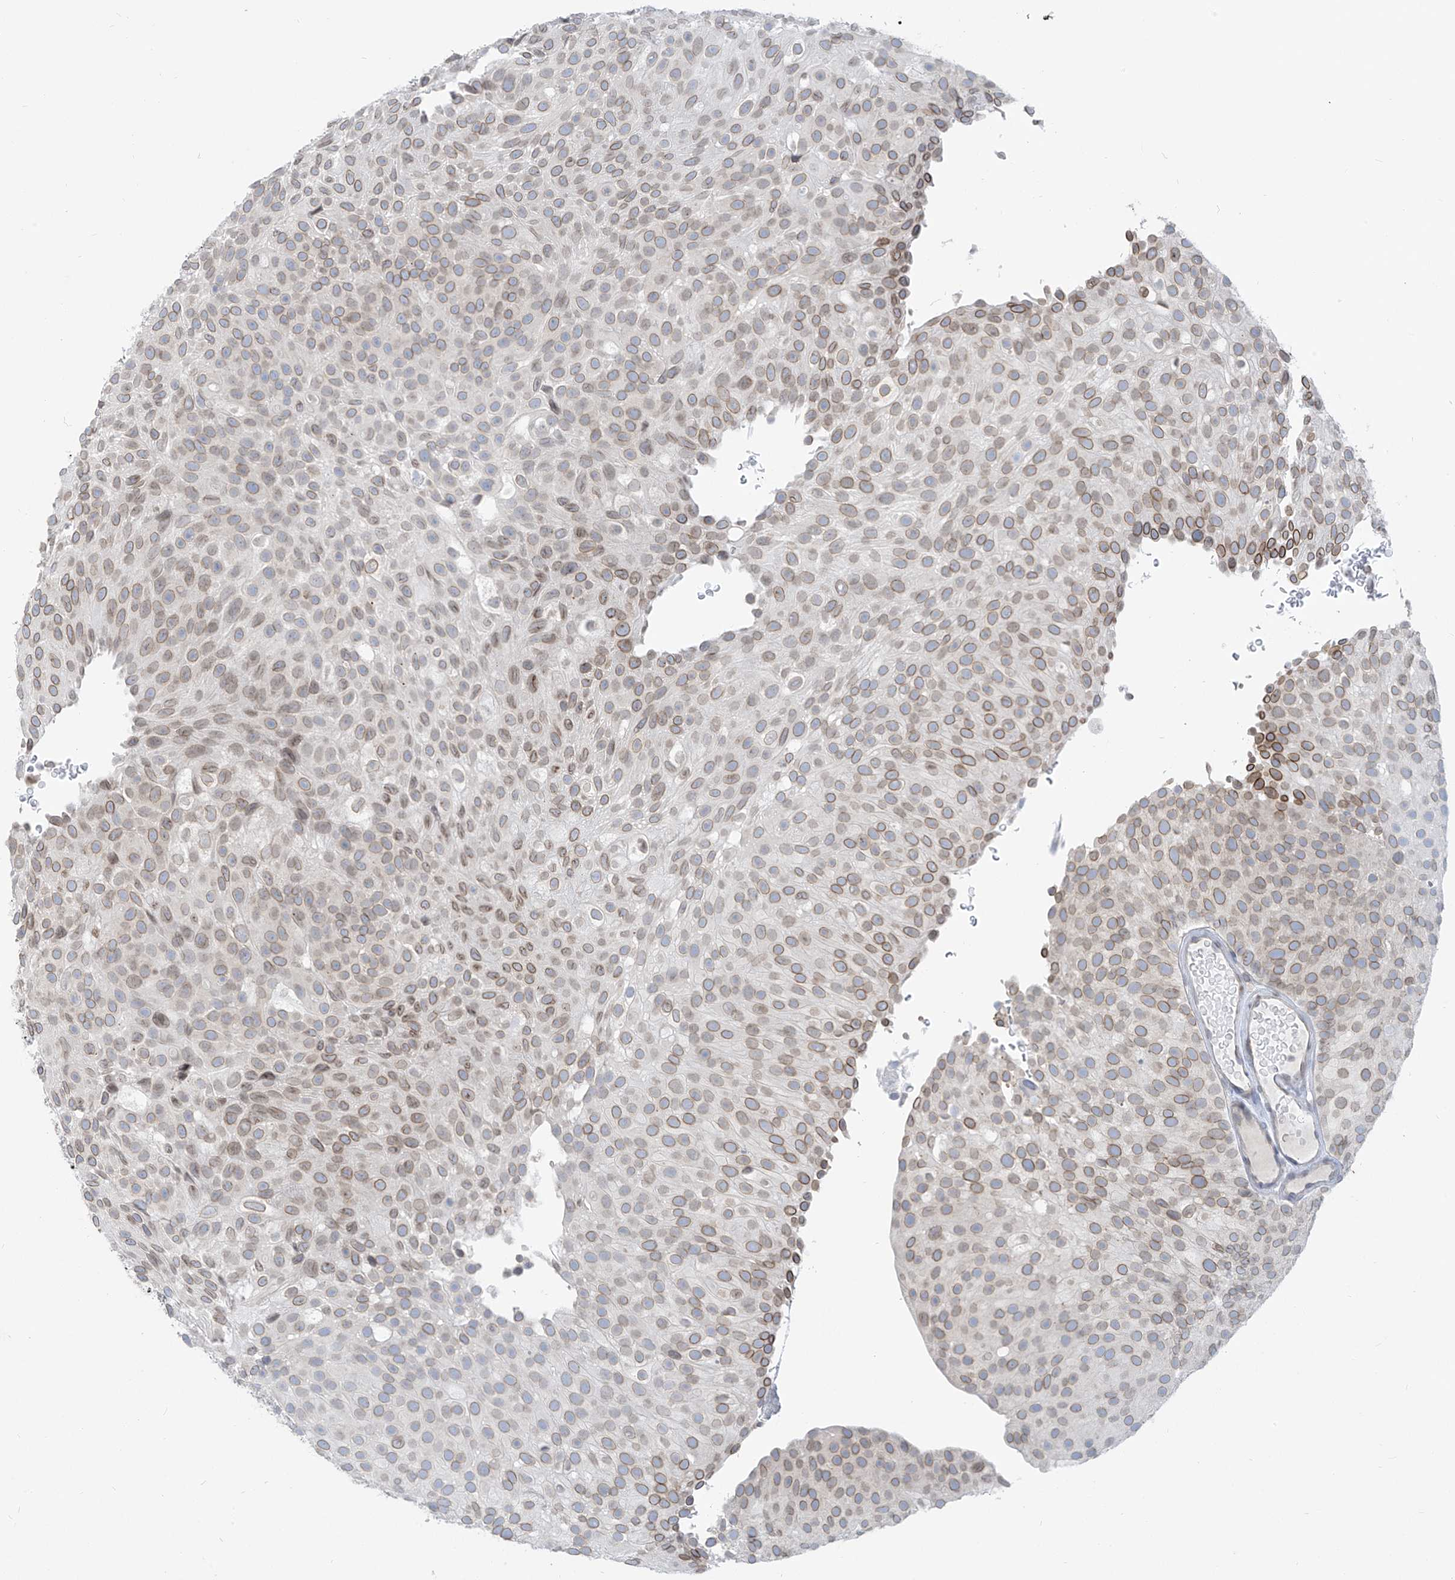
{"staining": {"intensity": "moderate", "quantity": ">75%", "location": "cytoplasmic/membranous,nuclear"}, "tissue": "urothelial cancer", "cell_type": "Tumor cells", "image_type": "cancer", "snomed": [{"axis": "morphology", "description": "Urothelial carcinoma, Low grade"}, {"axis": "topography", "description": "Urinary bladder"}], "caption": "Human urothelial cancer stained with a brown dye displays moderate cytoplasmic/membranous and nuclear positive expression in about >75% of tumor cells.", "gene": "KRTAP25-1", "patient": {"sex": "male", "age": 78}}